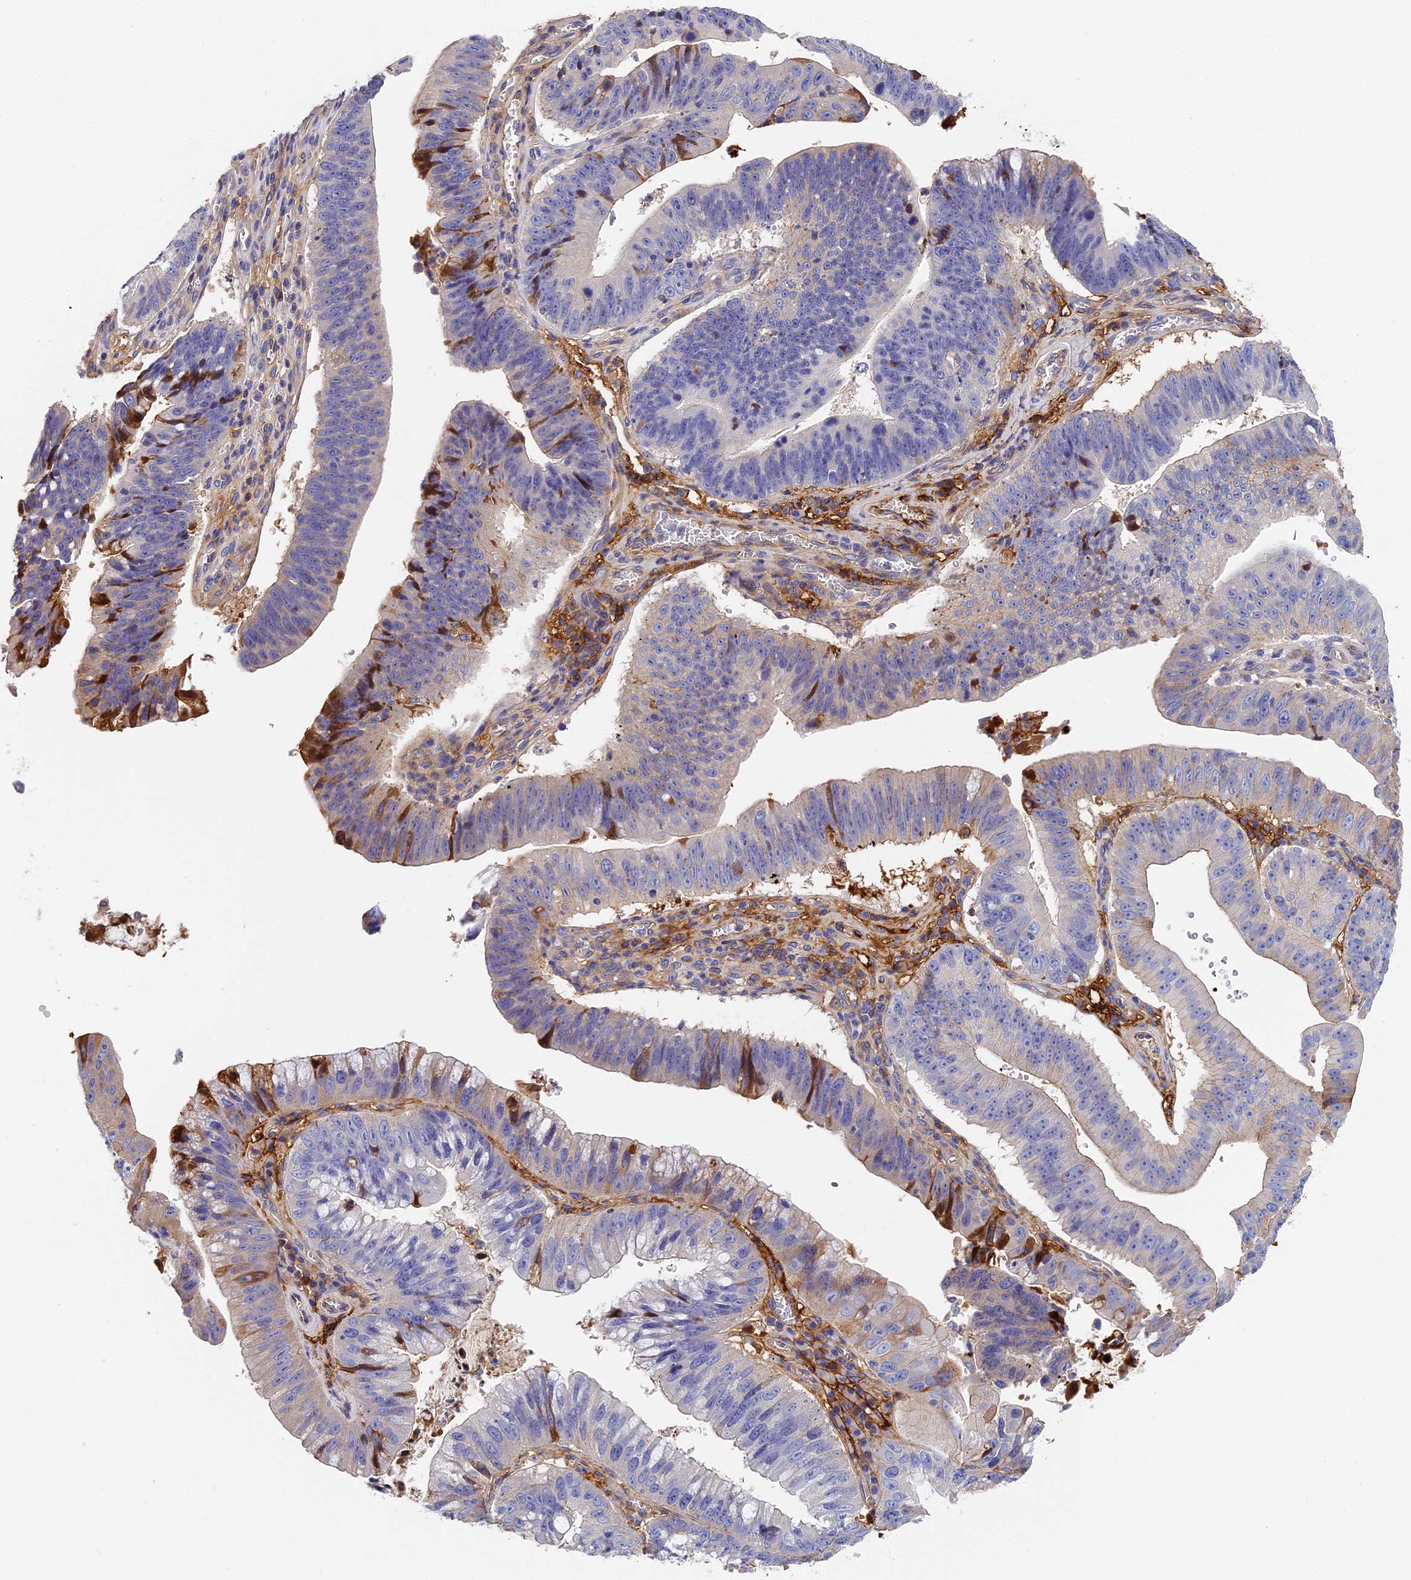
{"staining": {"intensity": "negative", "quantity": "none", "location": "none"}, "tissue": "stomach cancer", "cell_type": "Tumor cells", "image_type": "cancer", "snomed": [{"axis": "morphology", "description": "Adenocarcinoma, NOS"}, {"axis": "topography", "description": "Stomach"}], "caption": "Immunohistochemical staining of human stomach cancer (adenocarcinoma) exhibits no significant positivity in tumor cells.", "gene": "ITIH1", "patient": {"sex": "male", "age": 59}}